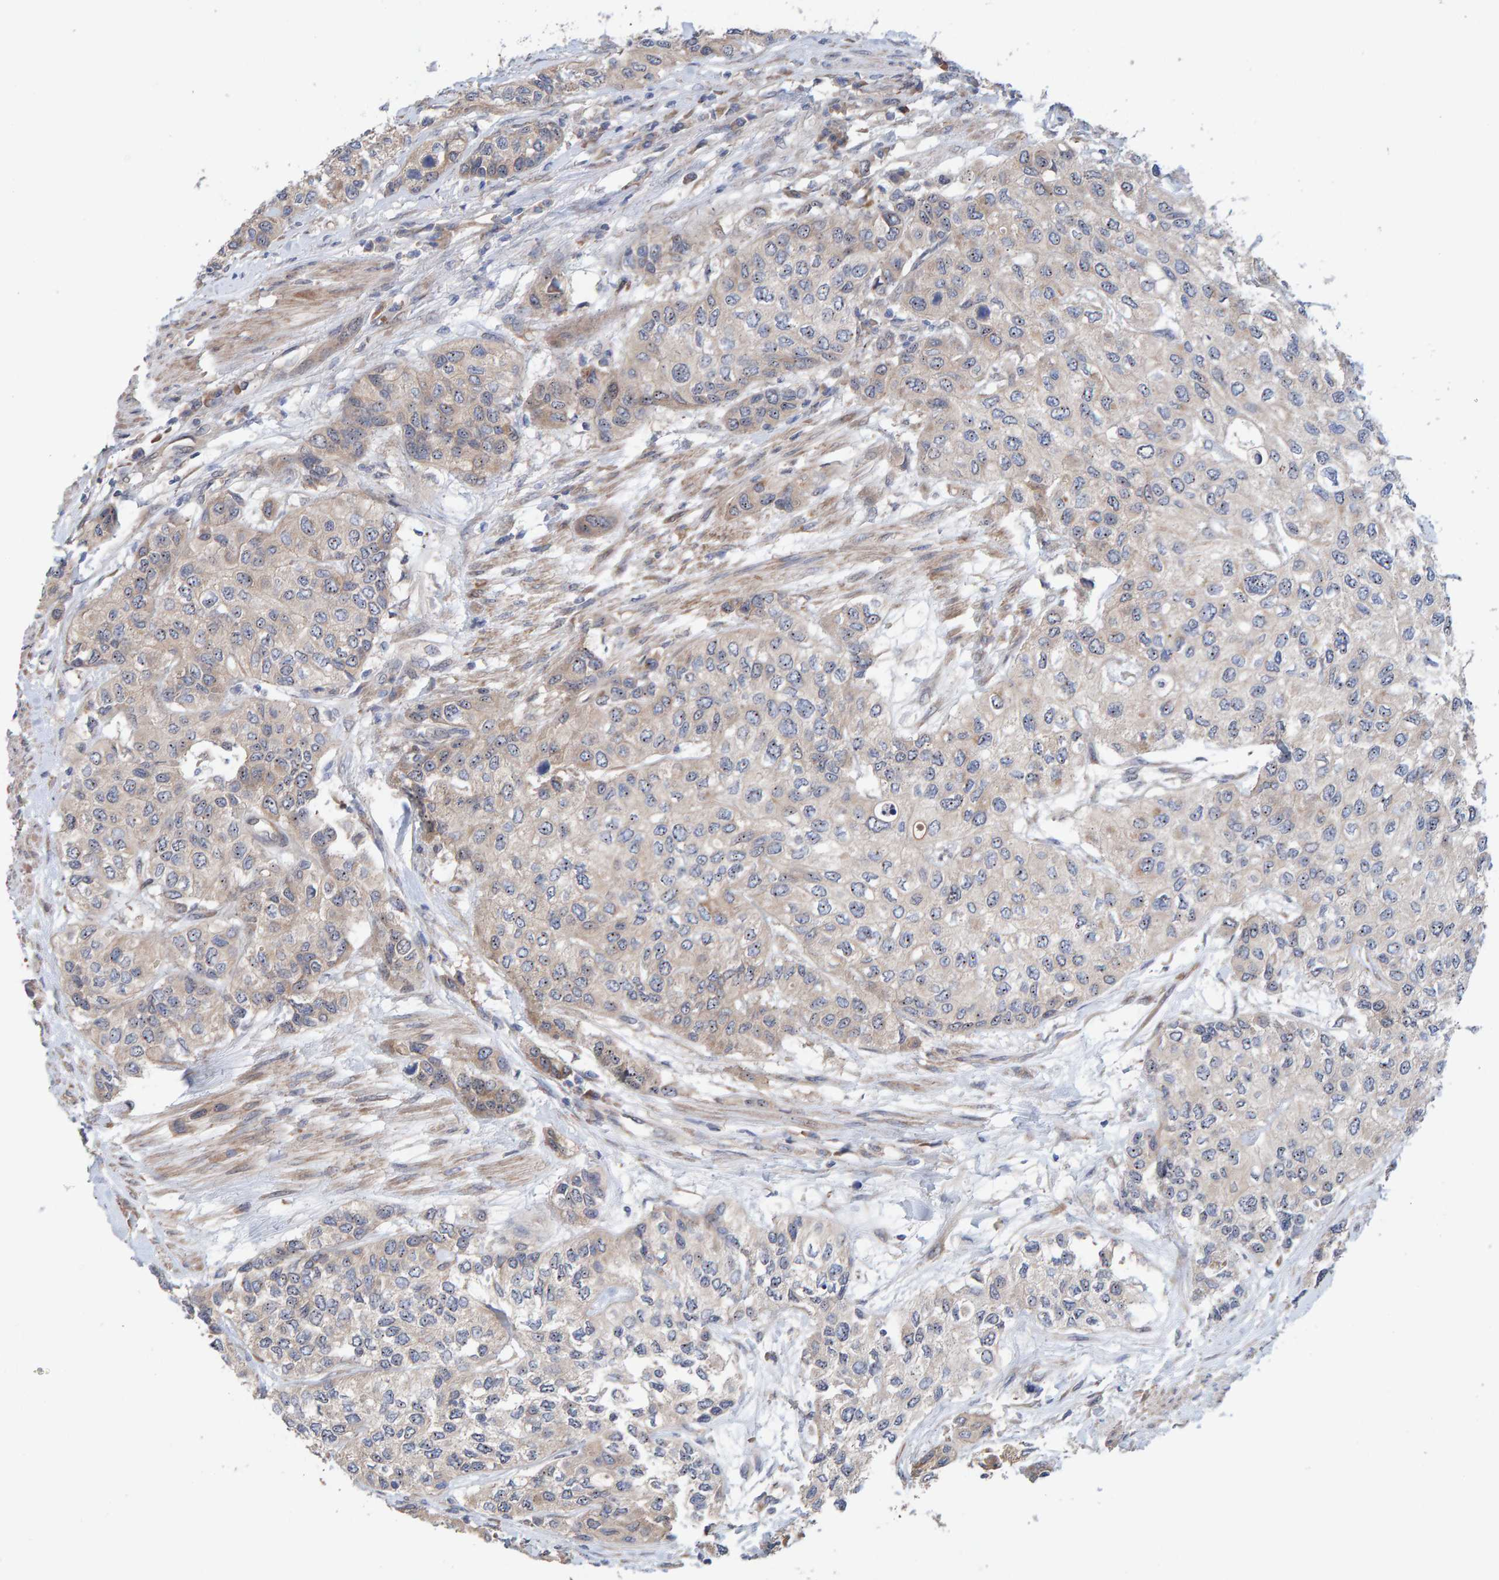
{"staining": {"intensity": "weak", "quantity": "<25%", "location": "cytoplasmic/membranous"}, "tissue": "urothelial cancer", "cell_type": "Tumor cells", "image_type": "cancer", "snomed": [{"axis": "morphology", "description": "Urothelial carcinoma, High grade"}, {"axis": "topography", "description": "Urinary bladder"}], "caption": "Photomicrograph shows no protein expression in tumor cells of urothelial cancer tissue.", "gene": "LRSAM1", "patient": {"sex": "female", "age": 56}}